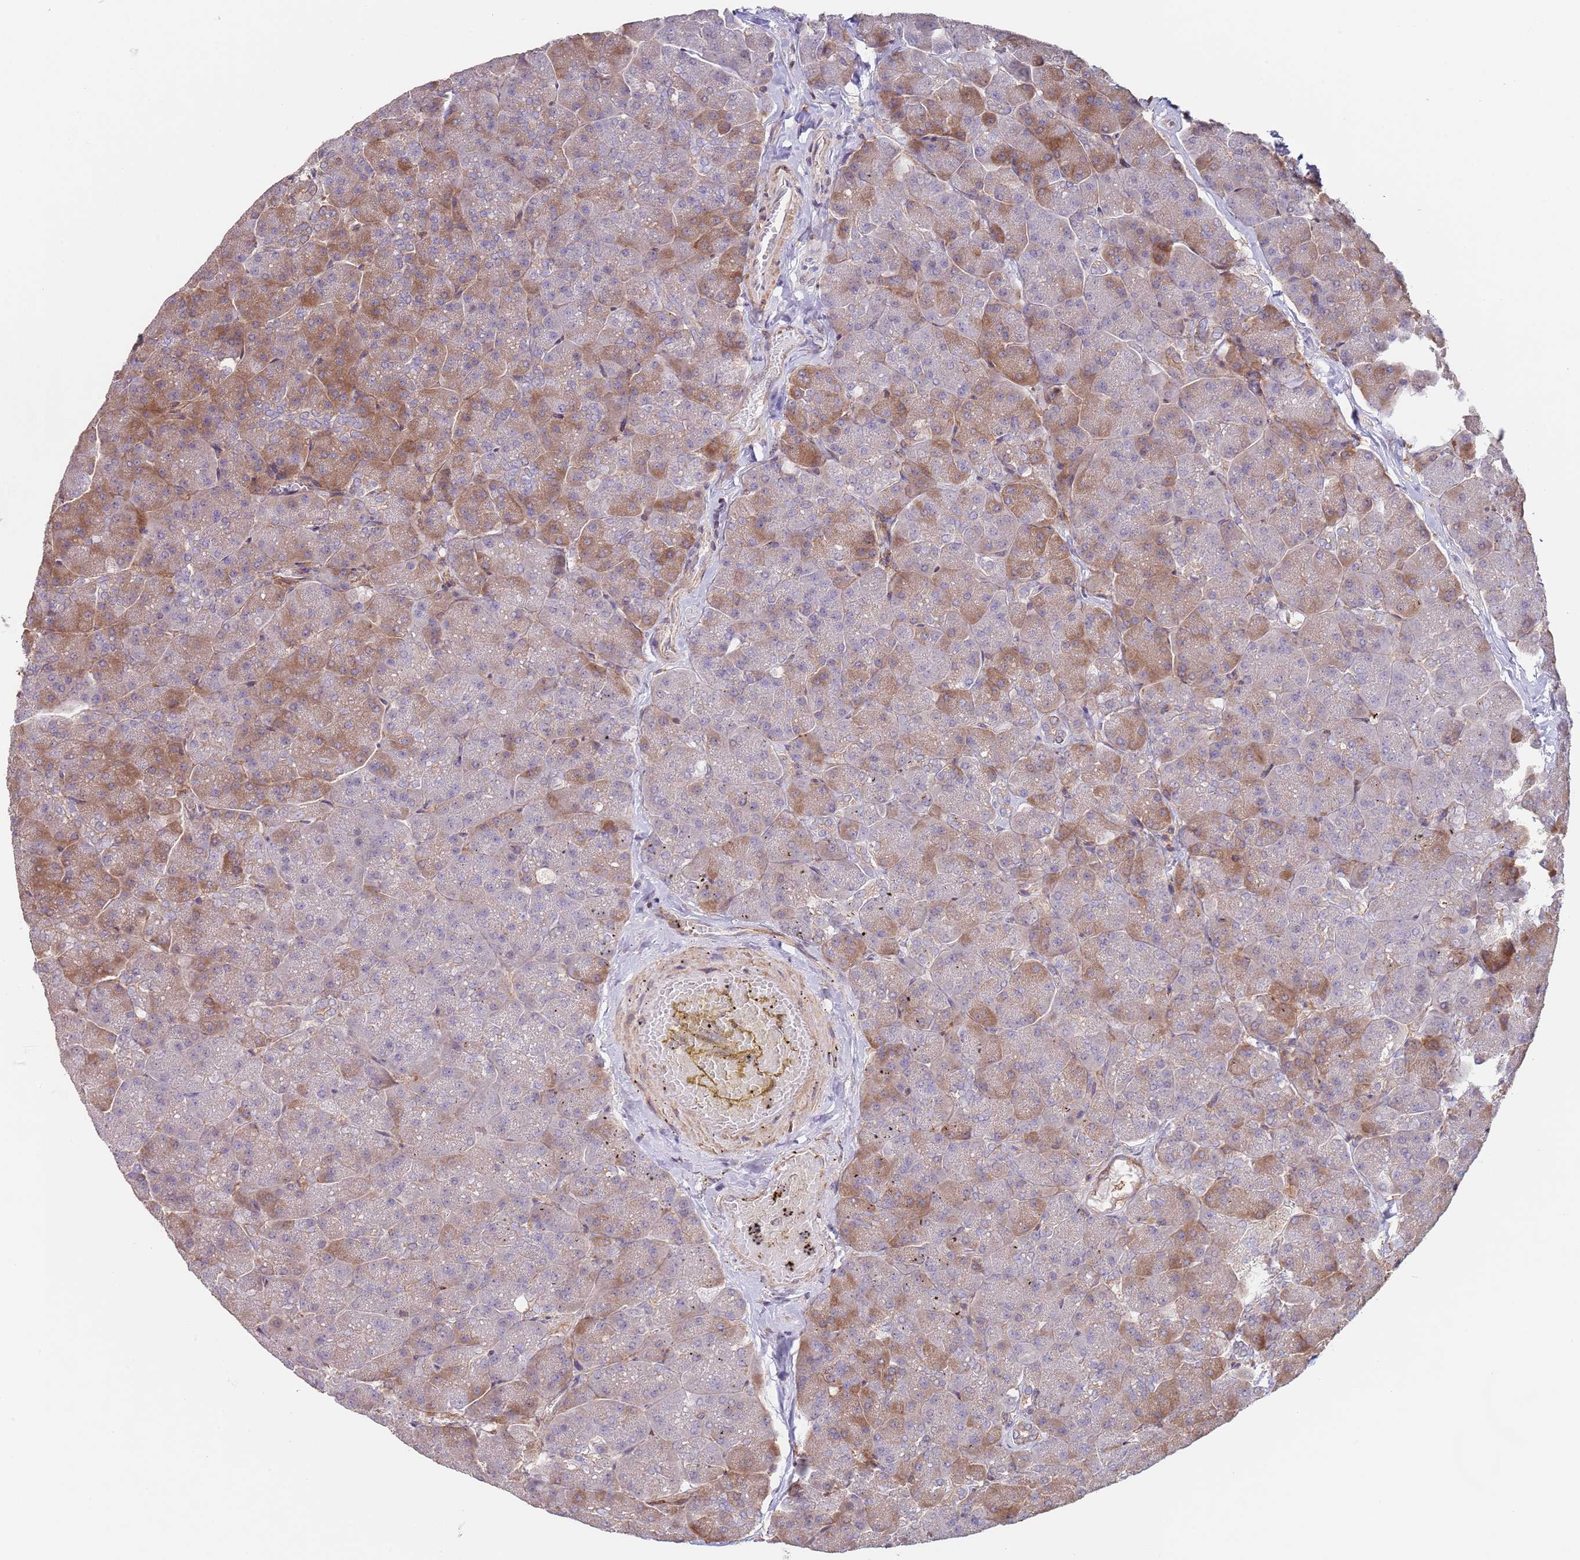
{"staining": {"intensity": "strong", "quantity": "25%-75%", "location": "cytoplasmic/membranous"}, "tissue": "pancreas", "cell_type": "Exocrine glandular cells", "image_type": "normal", "snomed": [{"axis": "morphology", "description": "Normal tissue, NOS"}, {"axis": "topography", "description": "Pancreas"}, {"axis": "topography", "description": "Peripheral nerve tissue"}], "caption": "This histopathology image exhibits unremarkable pancreas stained with immunohistochemistry (IHC) to label a protein in brown. The cytoplasmic/membranous of exocrine glandular cells show strong positivity for the protein. Nuclei are counter-stained blue.", "gene": "RNF19B", "patient": {"sex": "male", "age": 54}}